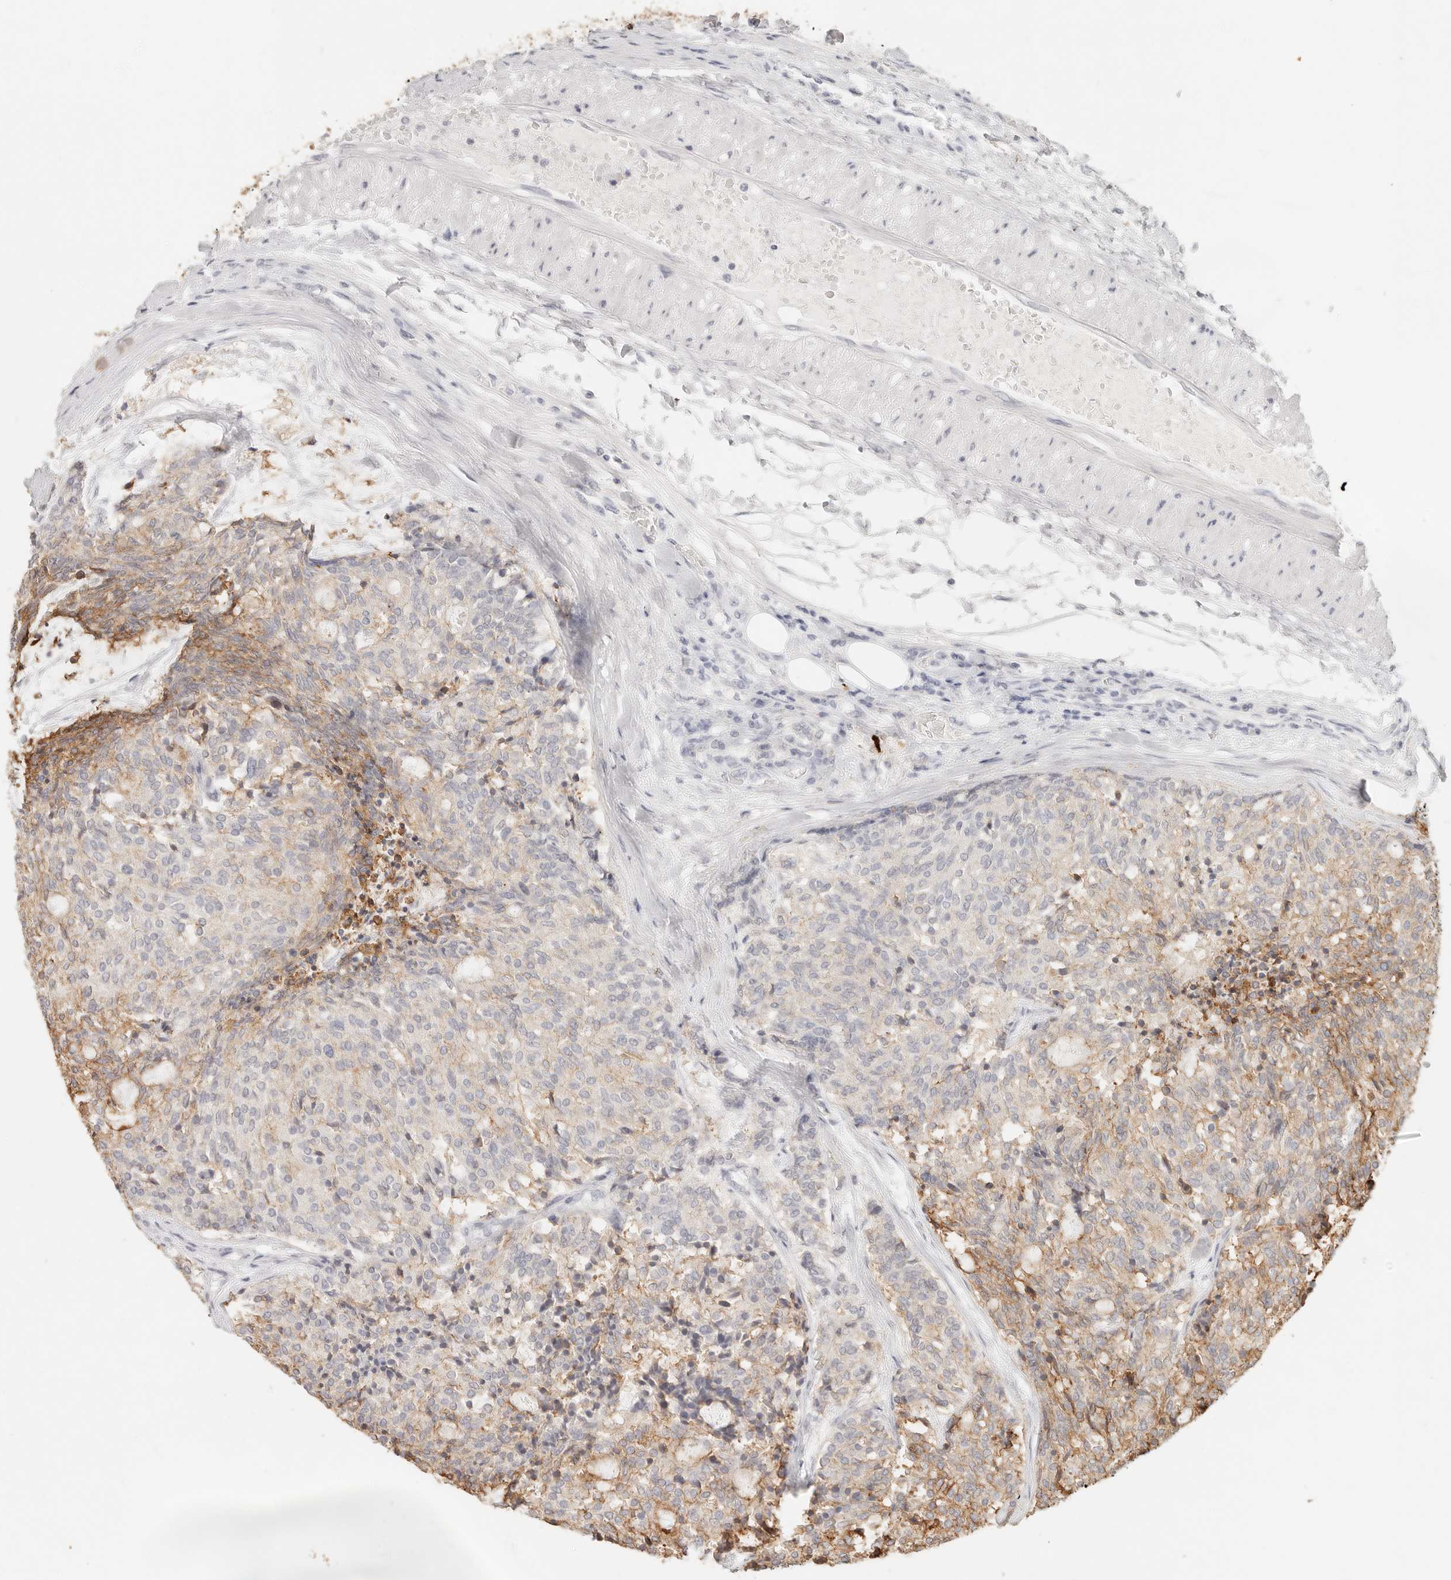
{"staining": {"intensity": "weak", "quantity": "25%-75%", "location": "cytoplasmic/membranous"}, "tissue": "carcinoid", "cell_type": "Tumor cells", "image_type": "cancer", "snomed": [{"axis": "morphology", "description": "Carcinoid, malignant, NOS"}, {"axis": "topography", "description": "Pancreas"}], "caption": "There is low levels of weak cytoplasmic/membranous staining in tumor cells of malignant carcinoid, as demonstrated by immunohistochemical staining (brown color).", "gene": "EPCAM", "patient": {"sex": "female", "age": 54}}